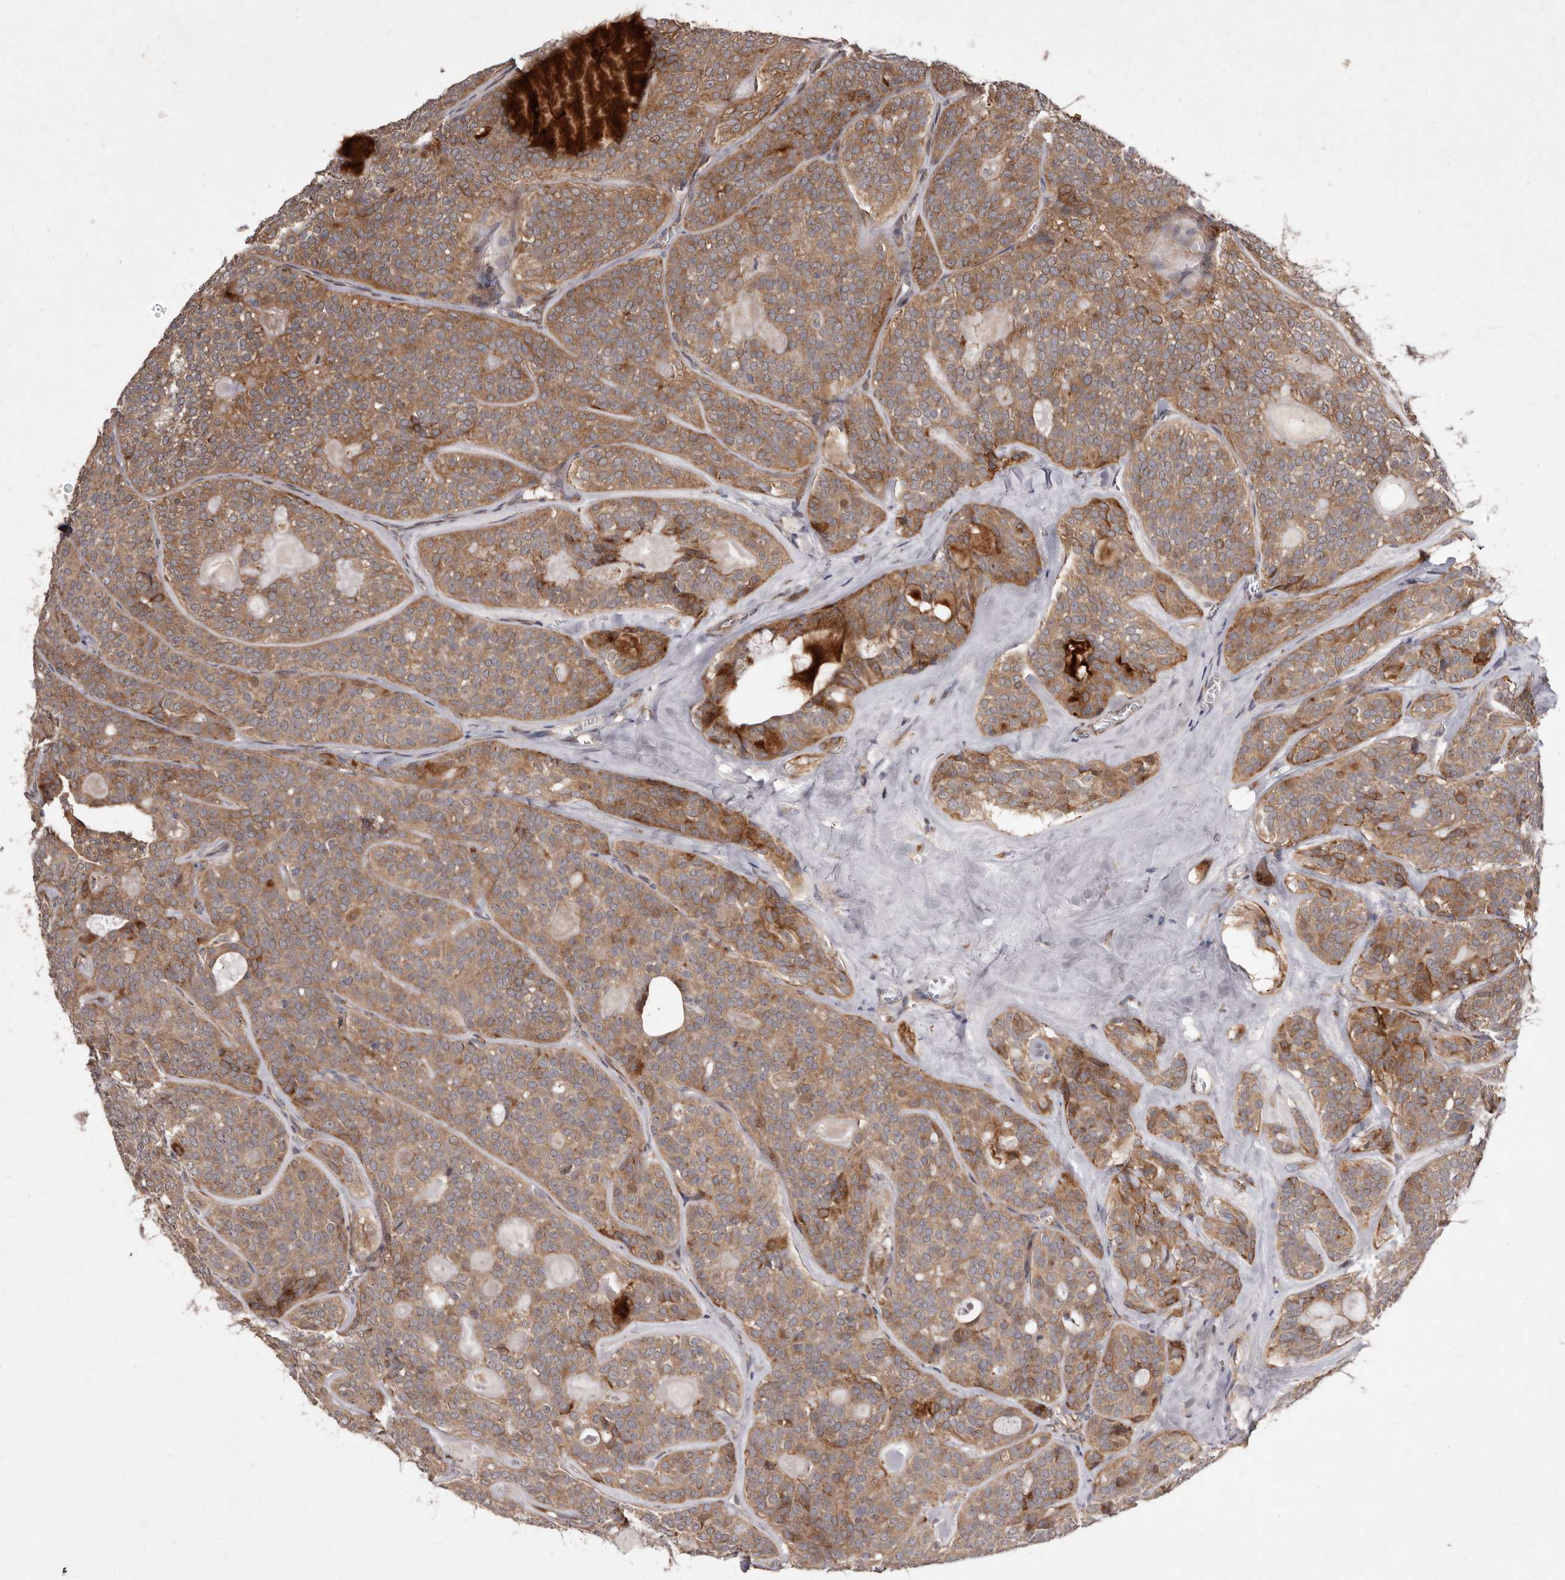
{"staining": {"intensity": "moderate", "quantity": ">75%", "location": "cytoplasmic/membranous"}, "tissue": "head and neck cancer", "cell_type": "Tumor cells", "image_type": "cancer", "snomed": [{"axis": "morphology", "description": "Adenocarcinoma, NOS"}, {"axis": "topography", "description": "Head-Neck"}], "caption": "Brown immunohistochemical staining in head and neck cancer (adenocarcinoma) demonstrates moderate cytoplasmic/membranous expression in approximately >75% of tumor cells.", "gene": "FLAD1", "patient": {"sex": "male", "age": 66}}